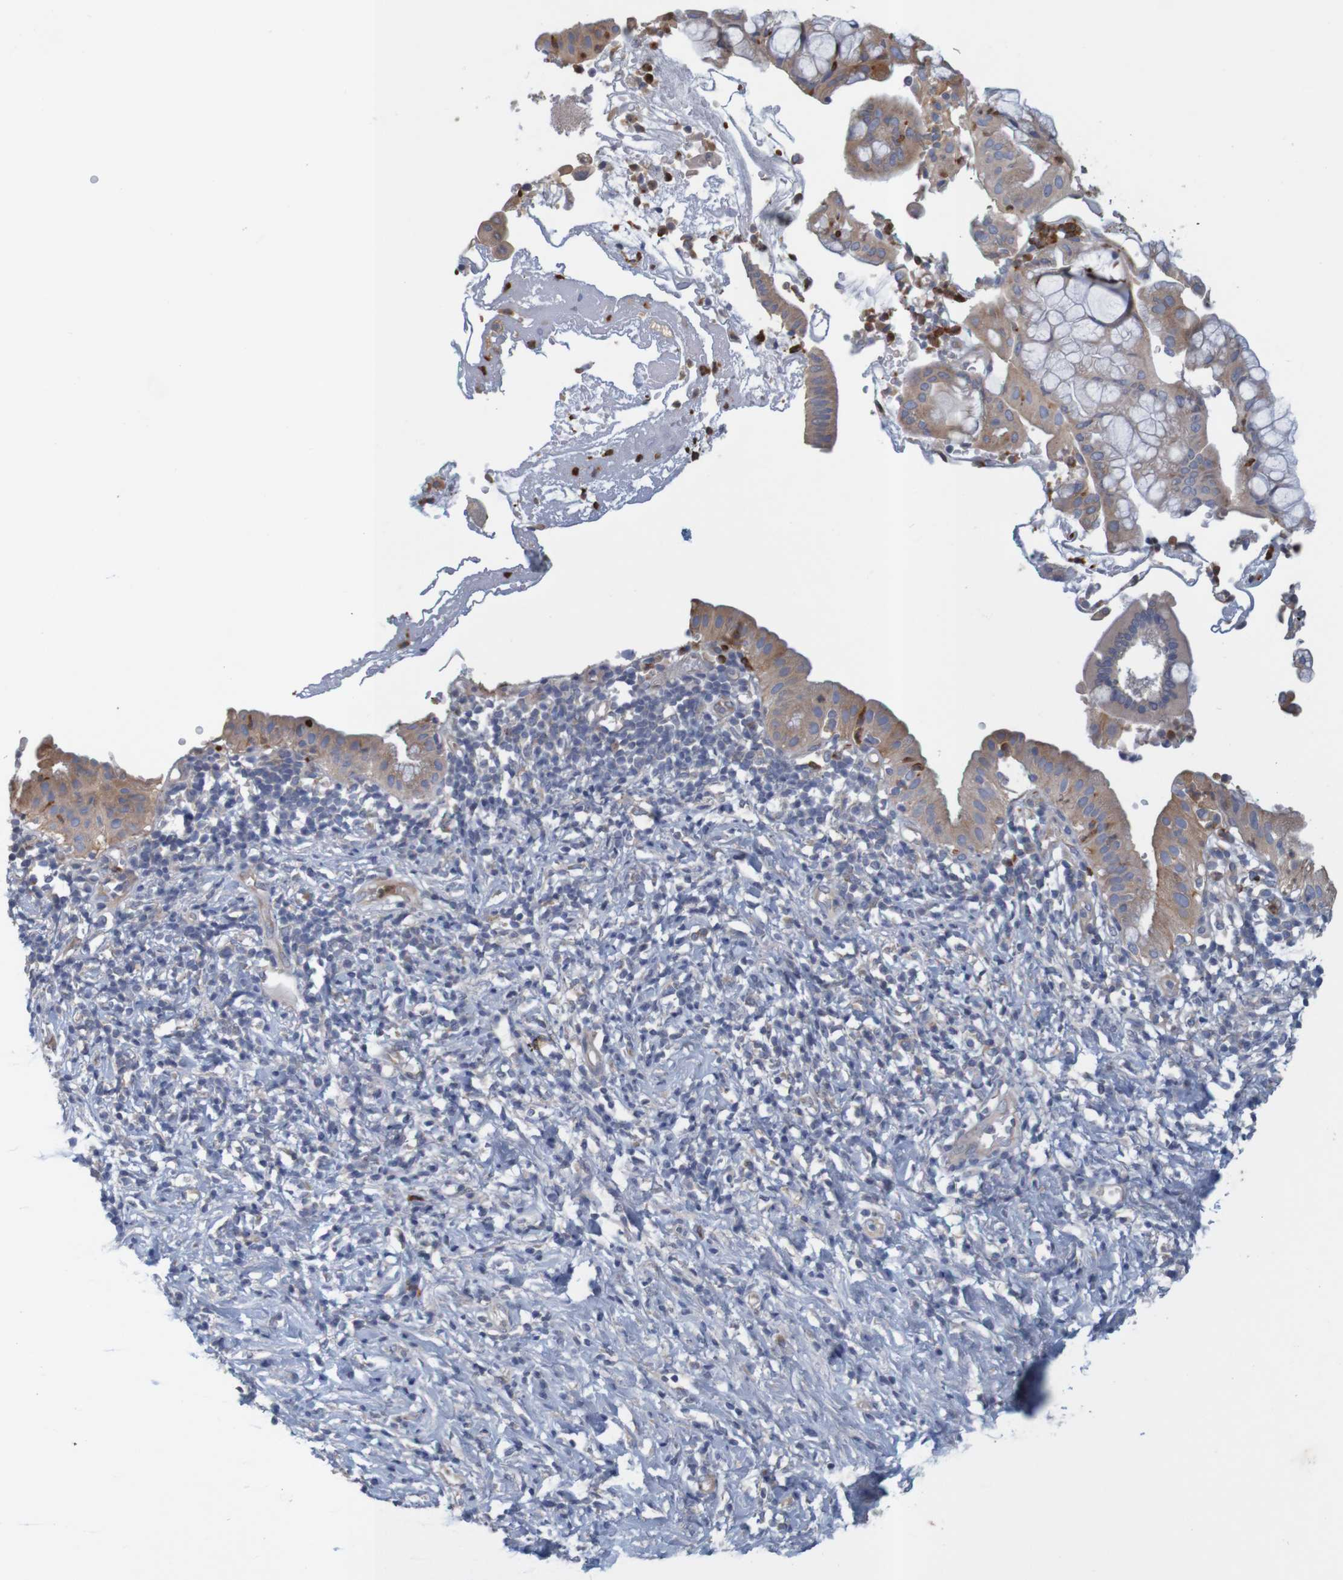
{"staining": {"intensity": "weak", "quantity": ">75%", "location": "cytoplasmic/membranous"}, "tissue": "pancreatic cancer", "cell_type": "Tumor cells", "image_type": "cancer", "snomed": [{"axis": "morphology", "description": "Adenocarcinoma, NOS"}, {"axis": "morphology", "description": "Adenocarcinoma, metastatic, NOS"}, {"axis": "topography", "description": "Lymph node"}, {"axis": "topography", "description": "Pancreas"}, {"axis": "topography", "description": "Duodenum"}], "caption": "Weak cytoplasmic/membranous protein staining is seen in about >75% of tumor cells in pancreatic cancer (adenocarcinoma).", "gene": "KRT23", "patient": {"sex": "female", "age": 64}}